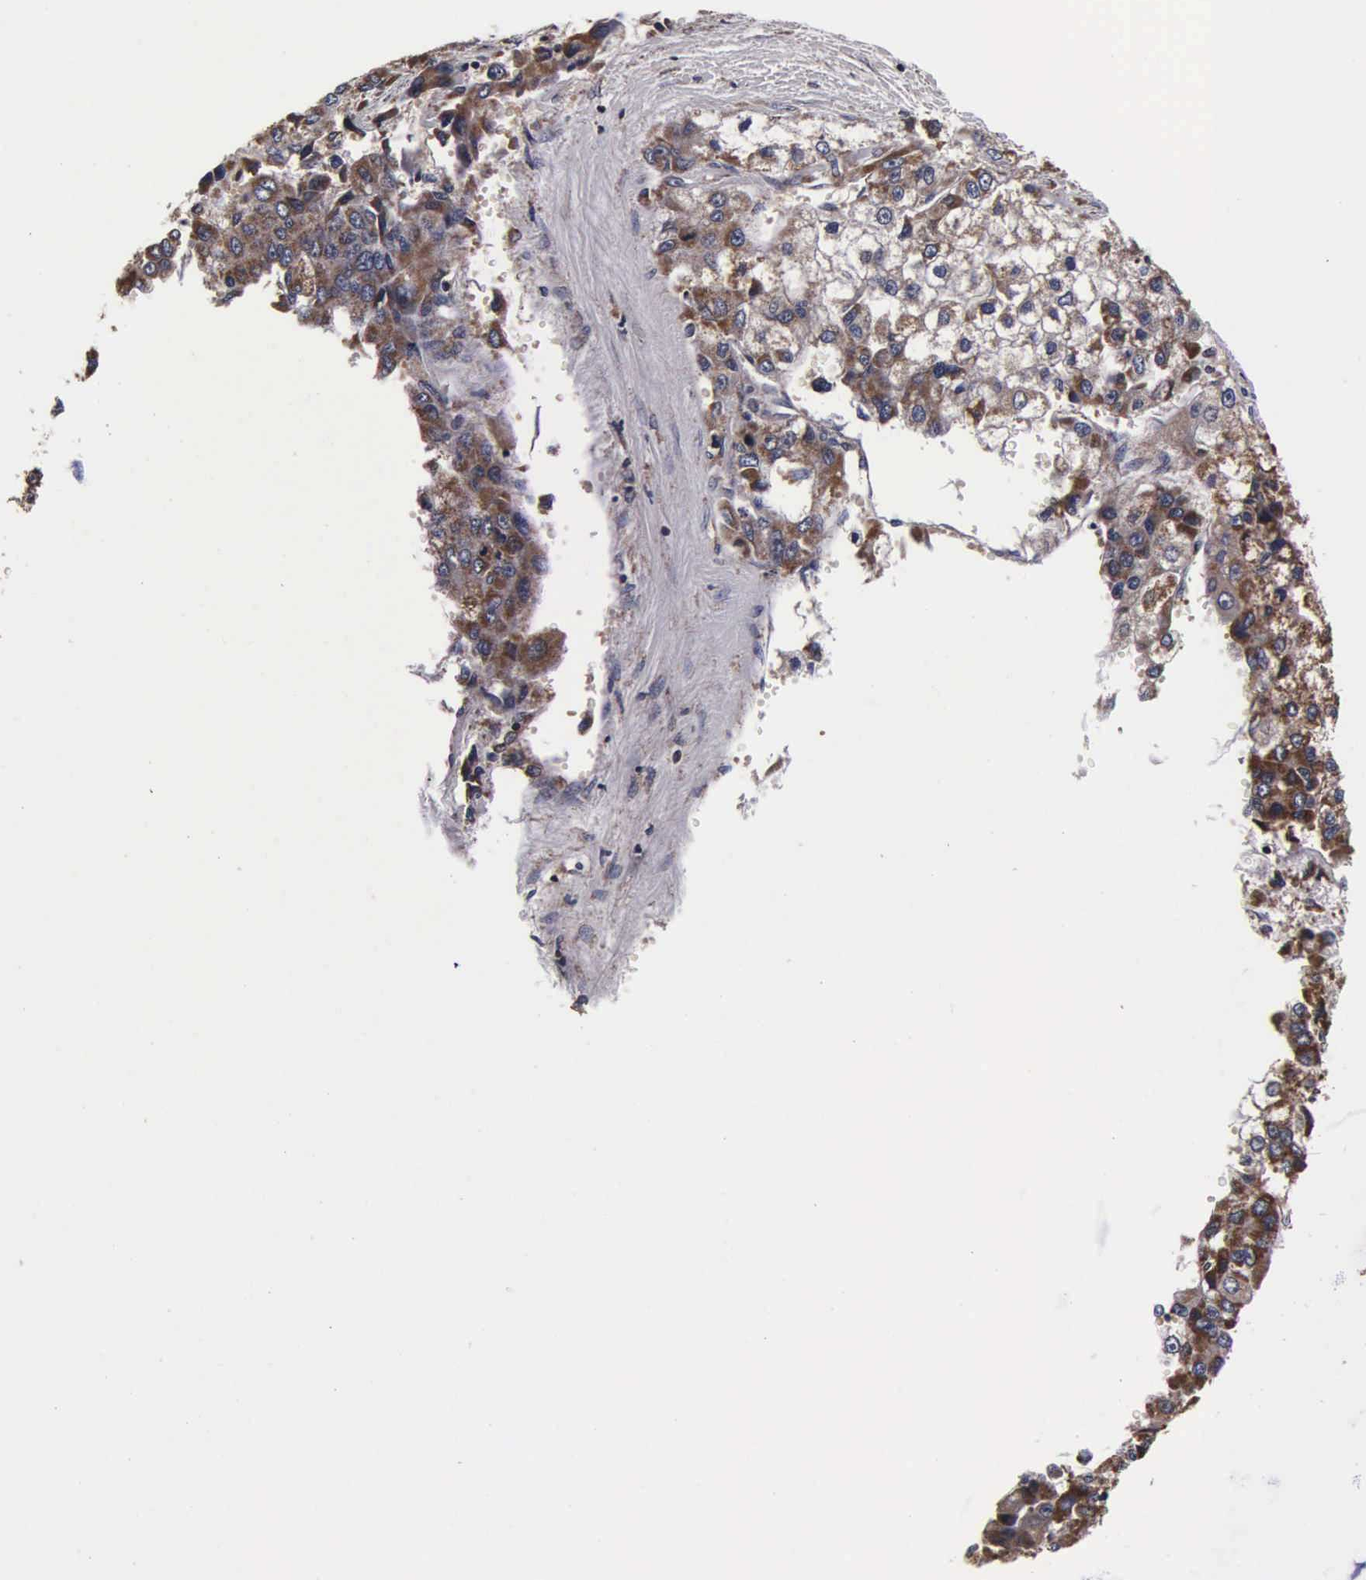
{"staining": {"intensity": "strong", "quantity": ">75%", "location": "cytoplasmic/membranous"}, "tissue": "liver cancer", "cell_type": "Tumor cells", "image_type": "cancer", "snomed": [{"axis": "morphology", "description": "Carcinoma, Hepatocellular, NOS"}, {"axis": "topography", "description": "Liver"}], "caption": "The immunohistochemical stain labels strong cytoplasmic/membranous expression in tumor cells of liver cancer (hepatocellular carcinoma) tissue.", "gene": "PSMA3", "patient": {"sex": "female", "age": 66}}